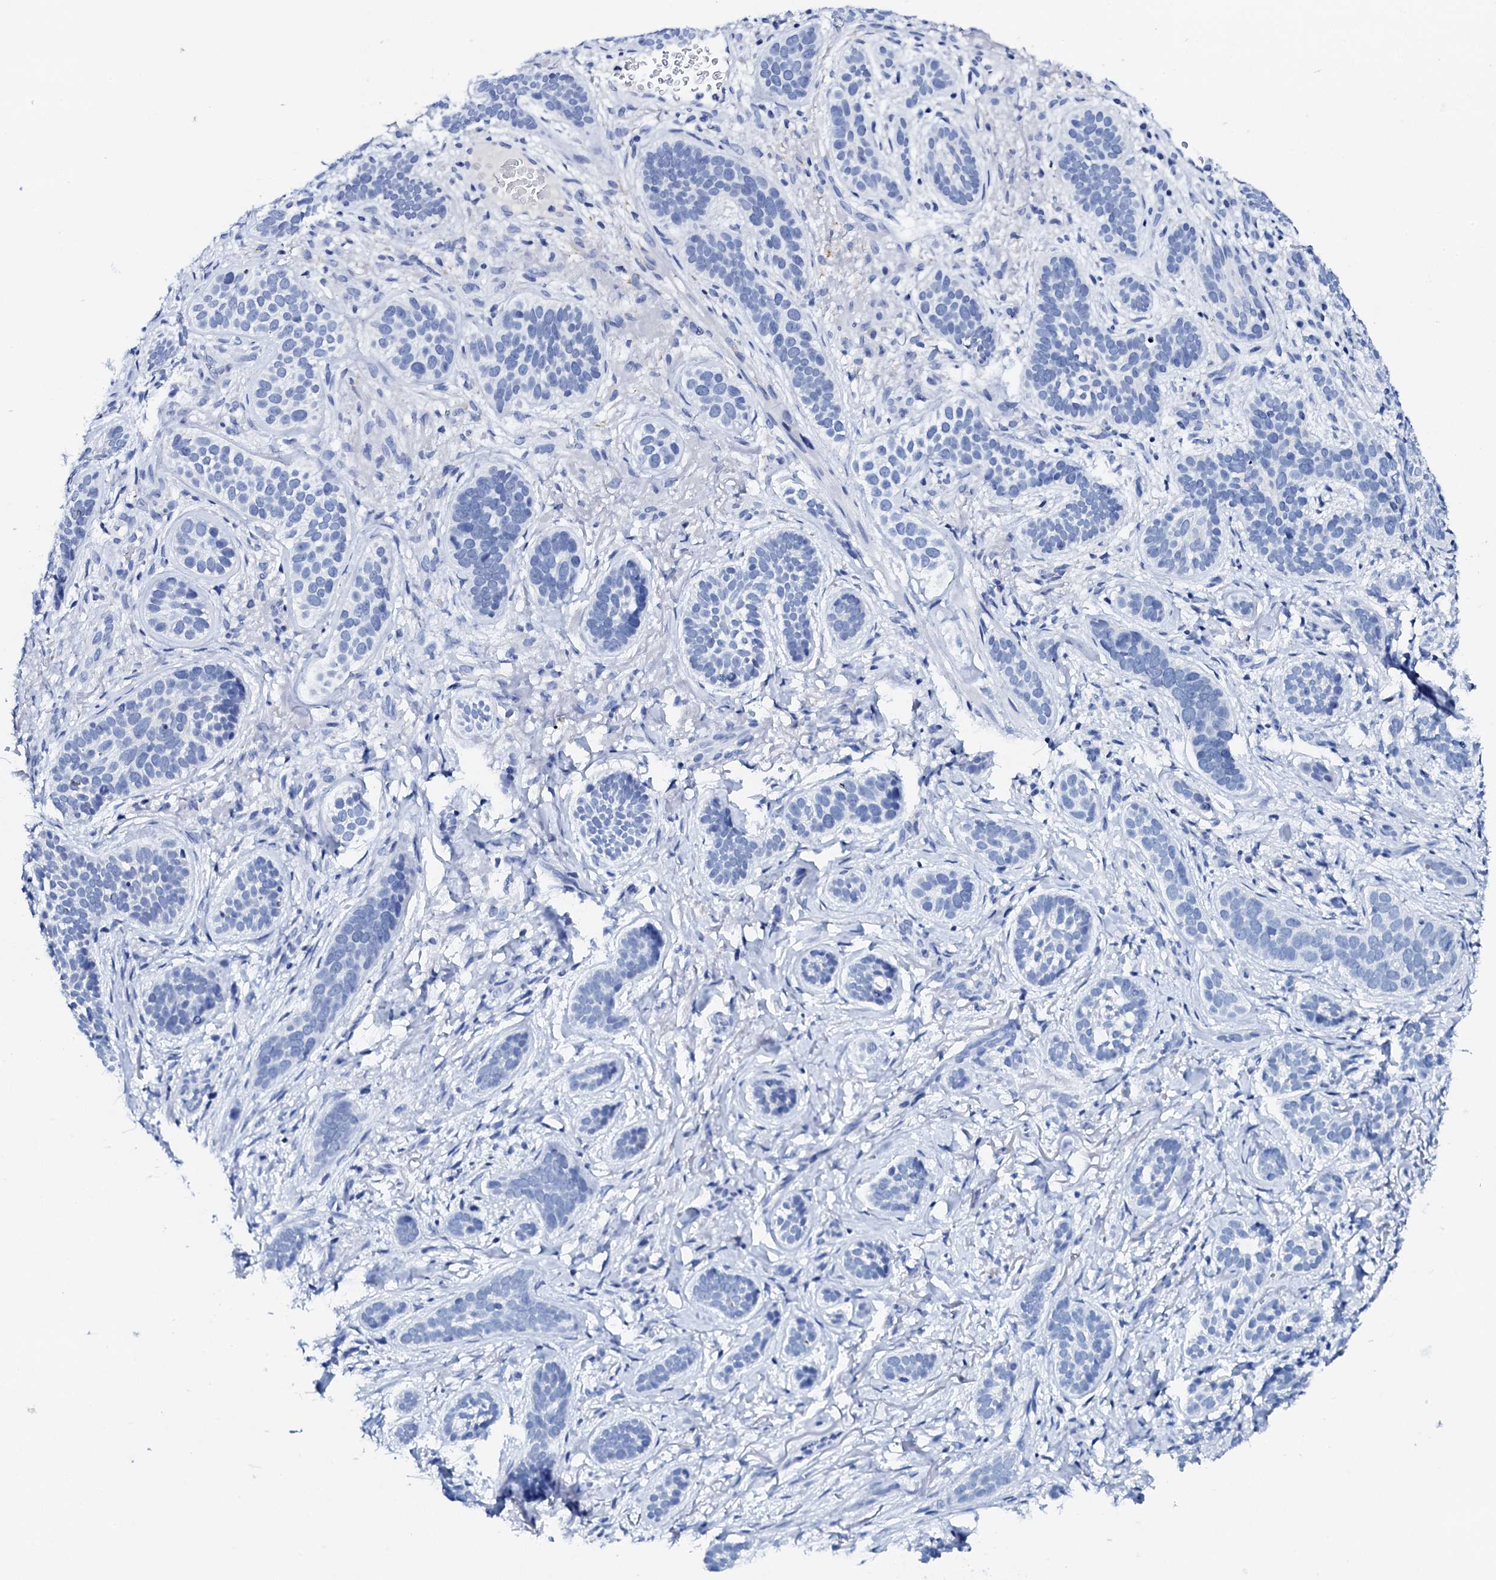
{"staining": {"intensity": "negative", "quantity": "none", "location": "none"}, "tissue": "skin cancer", "cell_type": "Tumor cells", "image_type": "cancer", "snomed": [{"axis": "morphology", "description": "Basal cell carcinoma"}, {"axis": "topography", "description": "Skin"}], "caption": "The micrograph demonstrates no significant positivity in tumor cells of basal cell carcinoma (skin).", "gene": "FBXL16", "patient": {"sex": "male", "age": 71}}